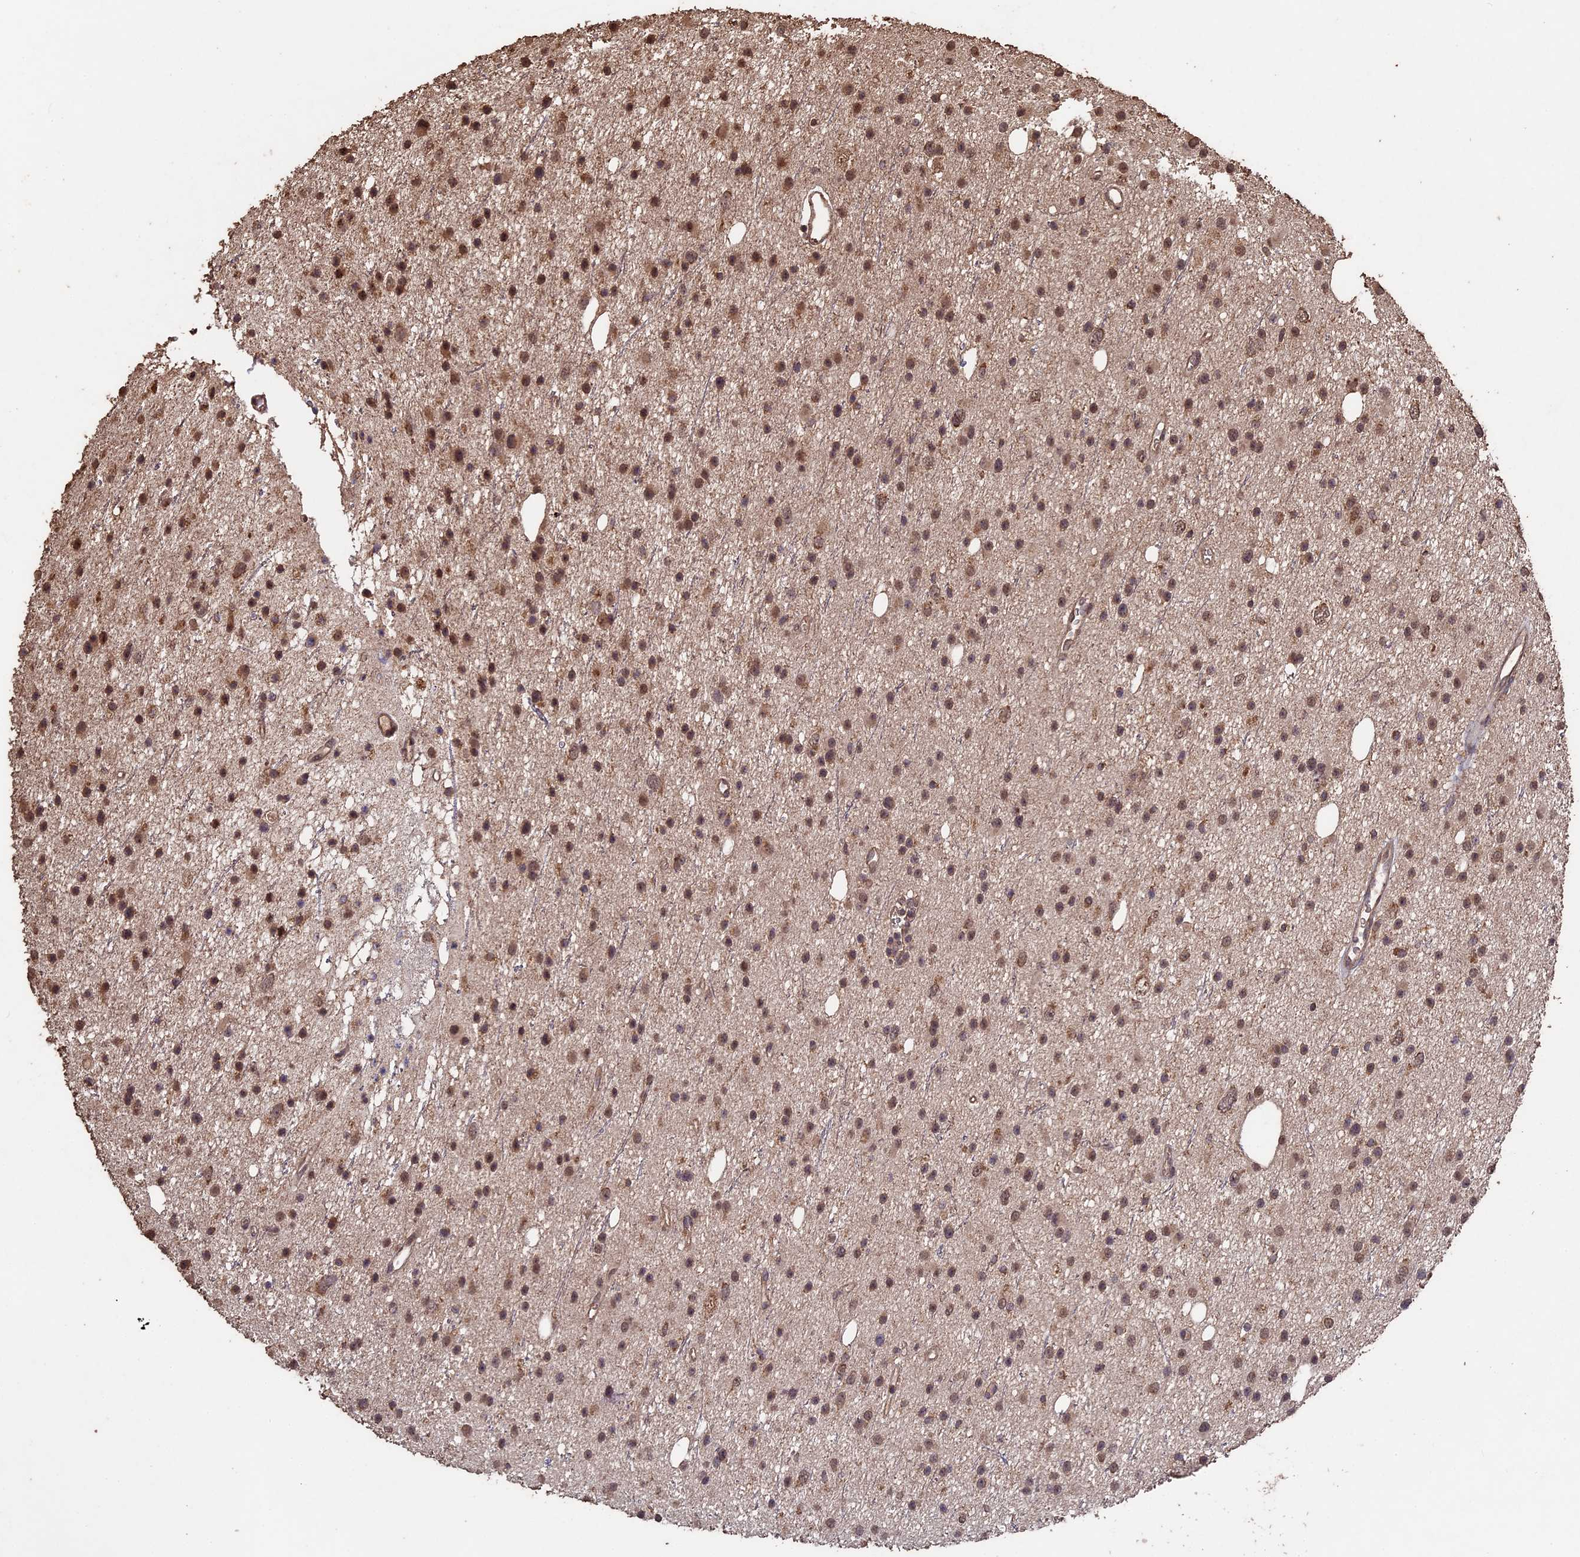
{"staining": {"intensity": "moderate", "quantity": ">75%", "location": "cytoplasmic/membranous"}, "tissue": "glioma", "cell_type": "Tumor cells", "image_type": "cancer", "snomed": [{"axis": "morphology", "description": "Glioma, malignant, Low grade"}, {"axis": "topography", "description": "Cerebral cortex"}], "caption": "This photomicrograph exhibits immunohistochemistry (IHC) staining of malignant low-grade glioma, with medium moderate cytoplasmic/membranous positivity in approximately >75% of tumor cells.", "gene": "HUNK", "patient": {"sex": "female", "age": 39}}